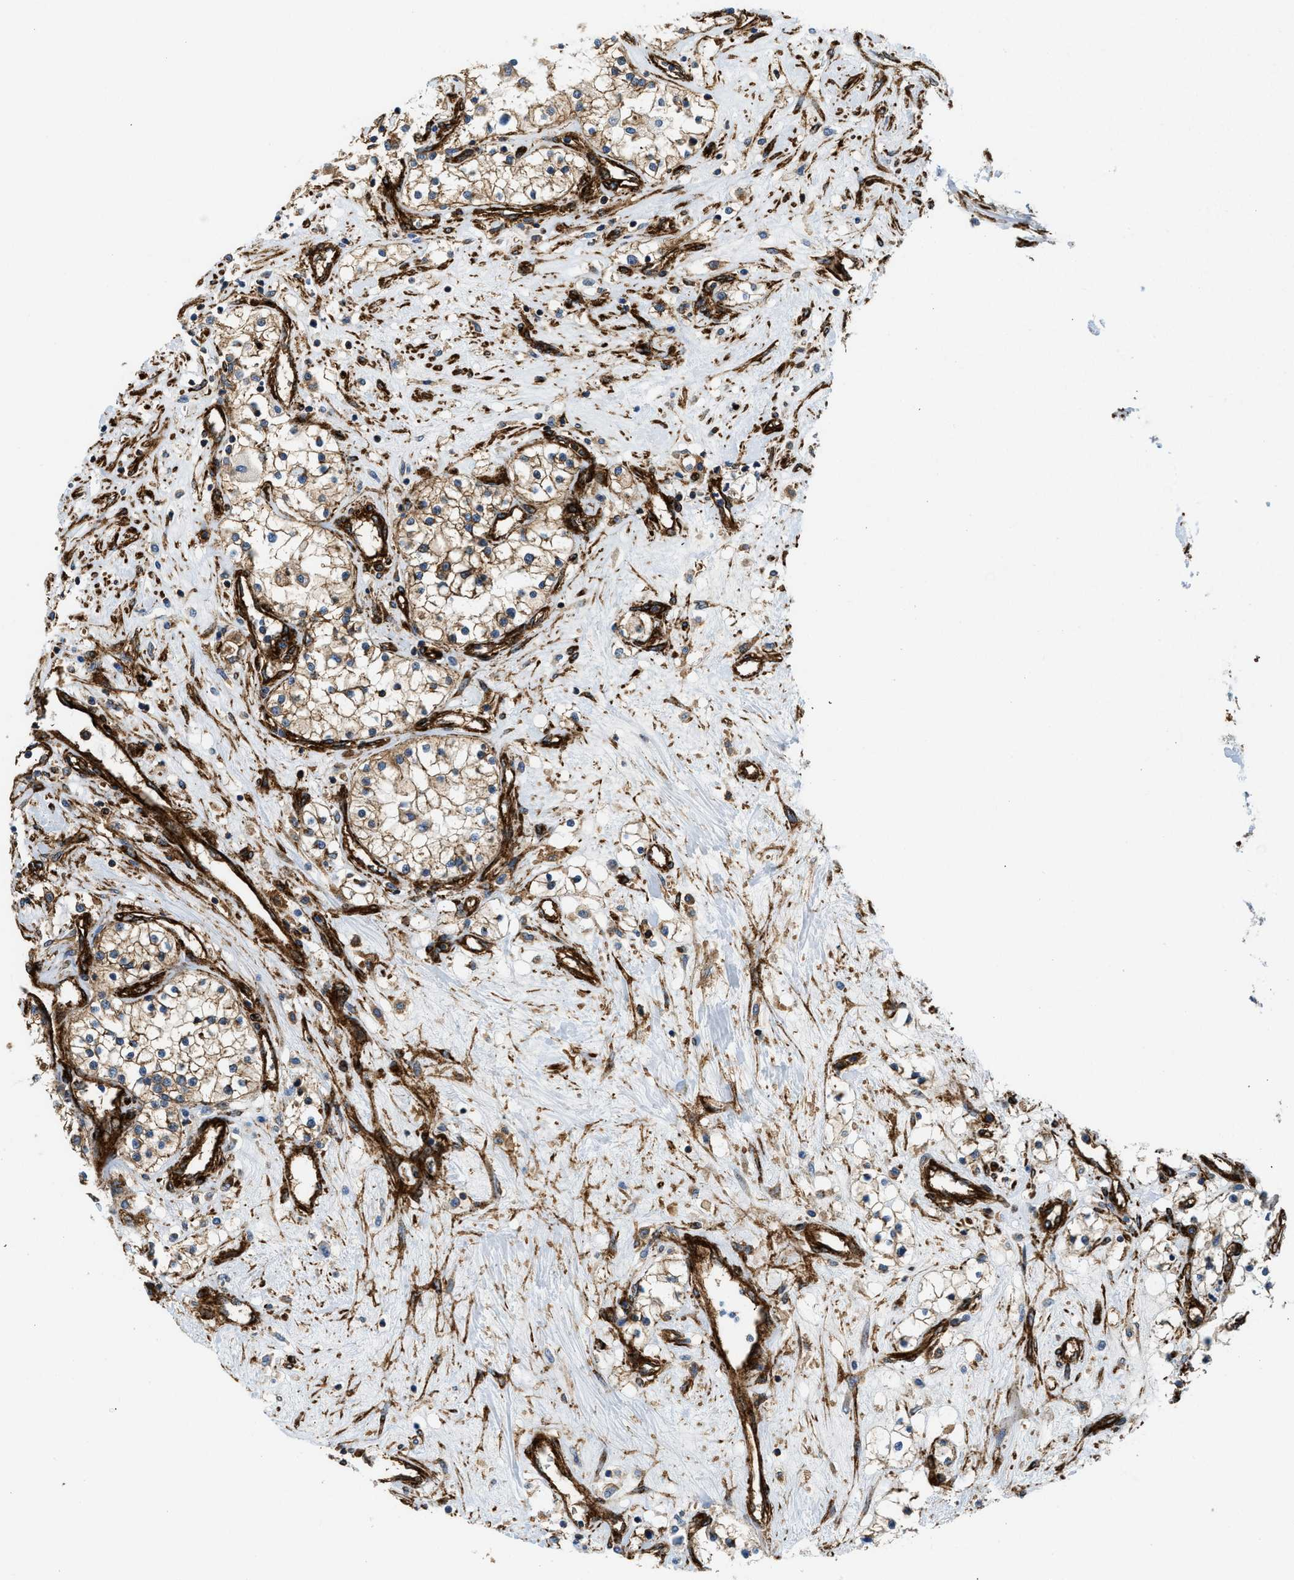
{"staining": {"intensity": "weak", "quantity": "<25%", "location": "cytoplasmic/membranous"}, "tissue": "renal cancer", "cell_type": "Tumor cells", "image_type": "cancer", "snomed": [{"axis": "morphology", "description": "Adenocarcinoma, NOS"}, {"axis": "topography", "description": "Kidney"}], "caption": "Tumor cells show no significant staining in adenocarcinoma (renal).", "gene": "HIP1", "patient": {"sex": "male", "age": 68}}